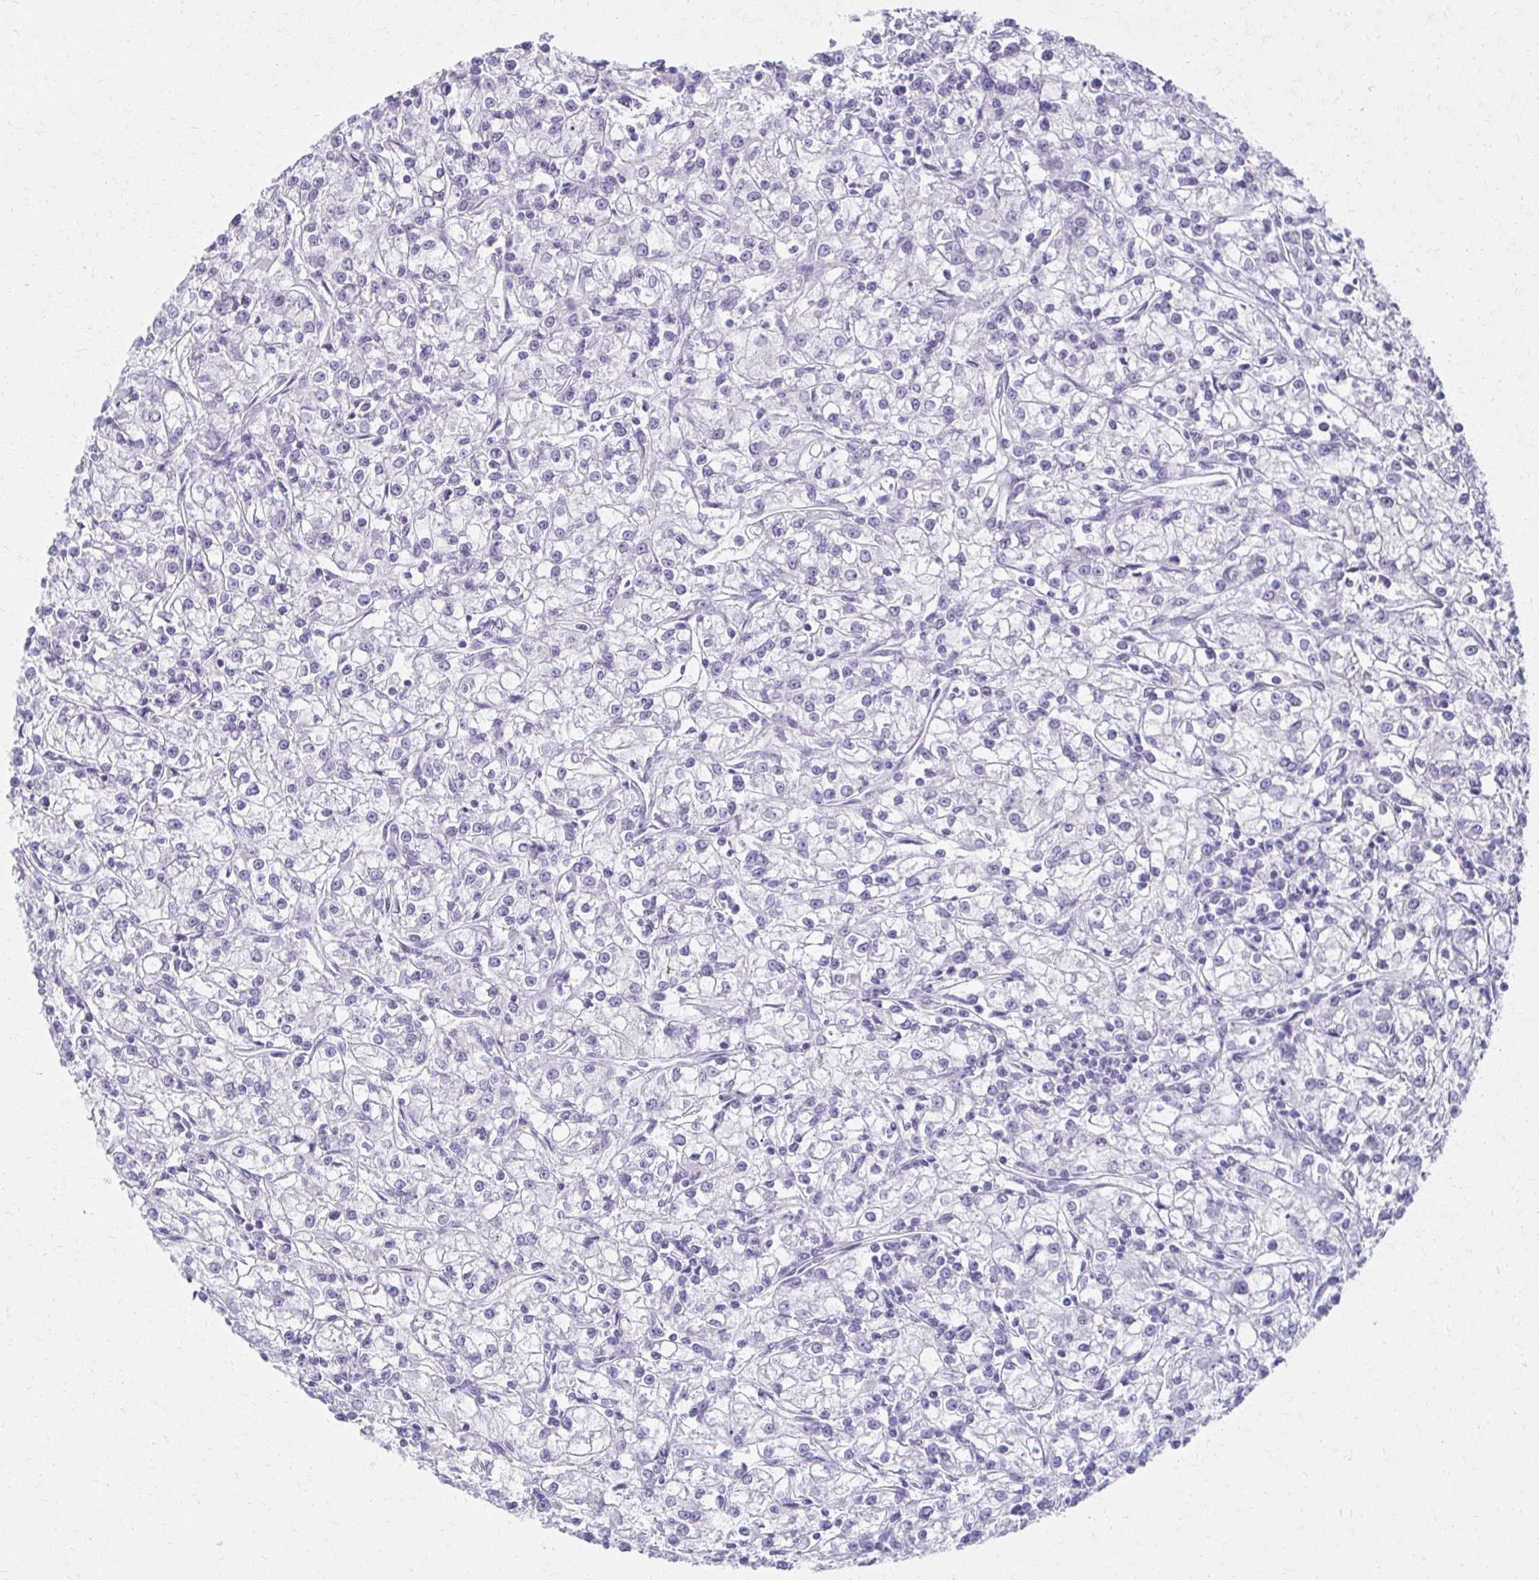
{"staining": {"intensity": "negative", "quantity": "none", "location": "none"}, "tissue": "renal cancer", "cell_type": "Tumor cells", "image_type": "cancer", "snomed": [{"axis": "morphology", "description": "Adenocarcinoma, NOS"}, {"axis": "topography", "description": "Kidney"}], "caption": "Immunohistochemical staining of human adenocarcinoma (renal) exhibits no significant expression in tumor cells.", "gene": "MORC4", "patient": {"sex": "female", "age": 59}}